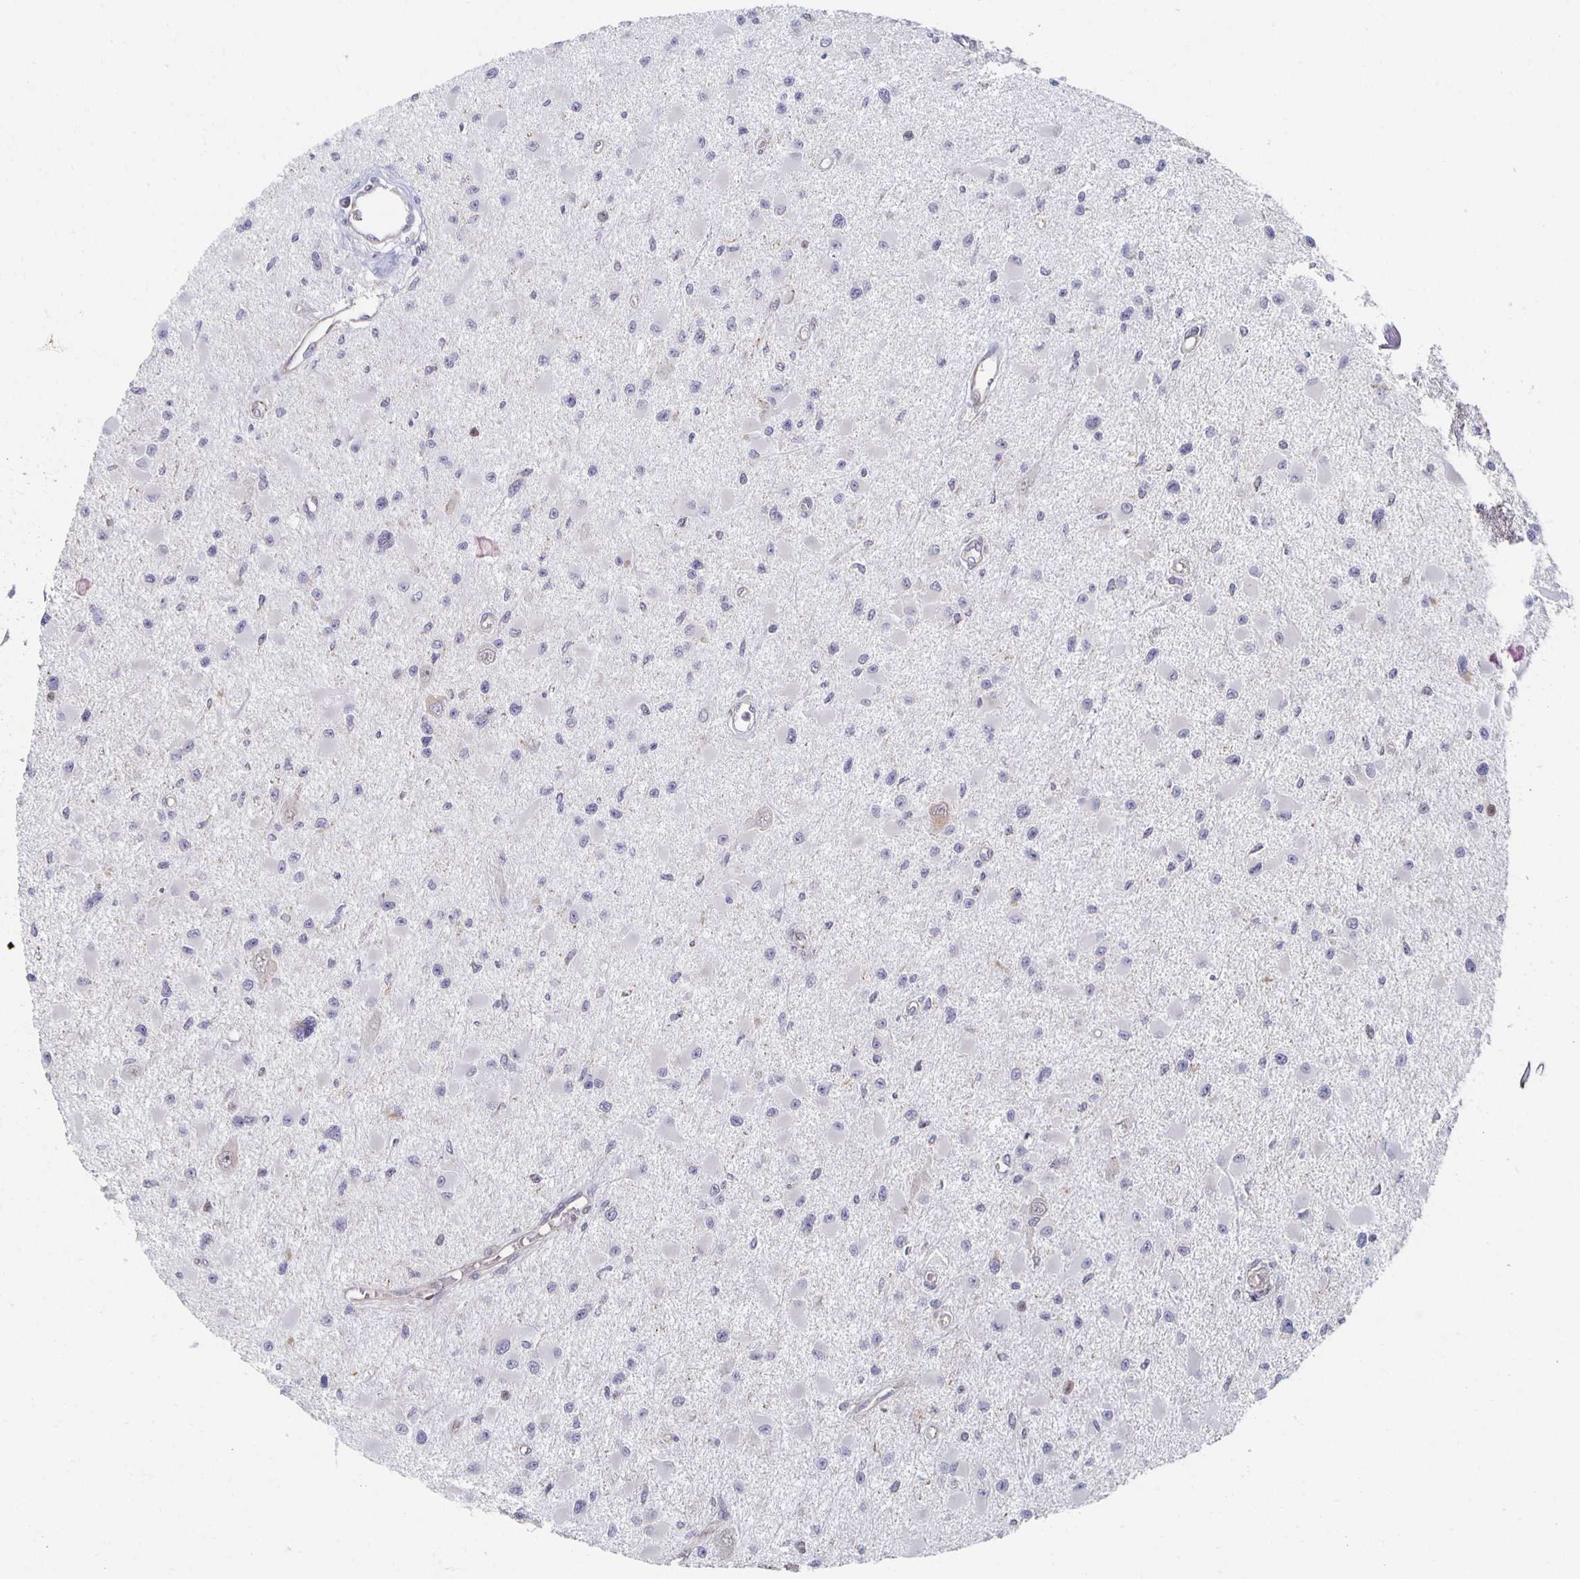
{"staining": {"intensity": "negative", "quantity": "none", "location": "none"}, "tissue": "glioma", "cell_type": "Tumor cells", "image_type": "cancer", "snomed": [{"axis": "morphology", "description": "Glioma, malignant, High grade"}, {"axis": "topography", "description": "Brain"}], "caption": "This photomicrograph is of glioma stained with IHC to label a protein in brown with the nuclei are counter-stained blue. There is no staining in tumor cells.", "gene": "HCFC1R1", "patient": {"sex": "male", "age": 54}}